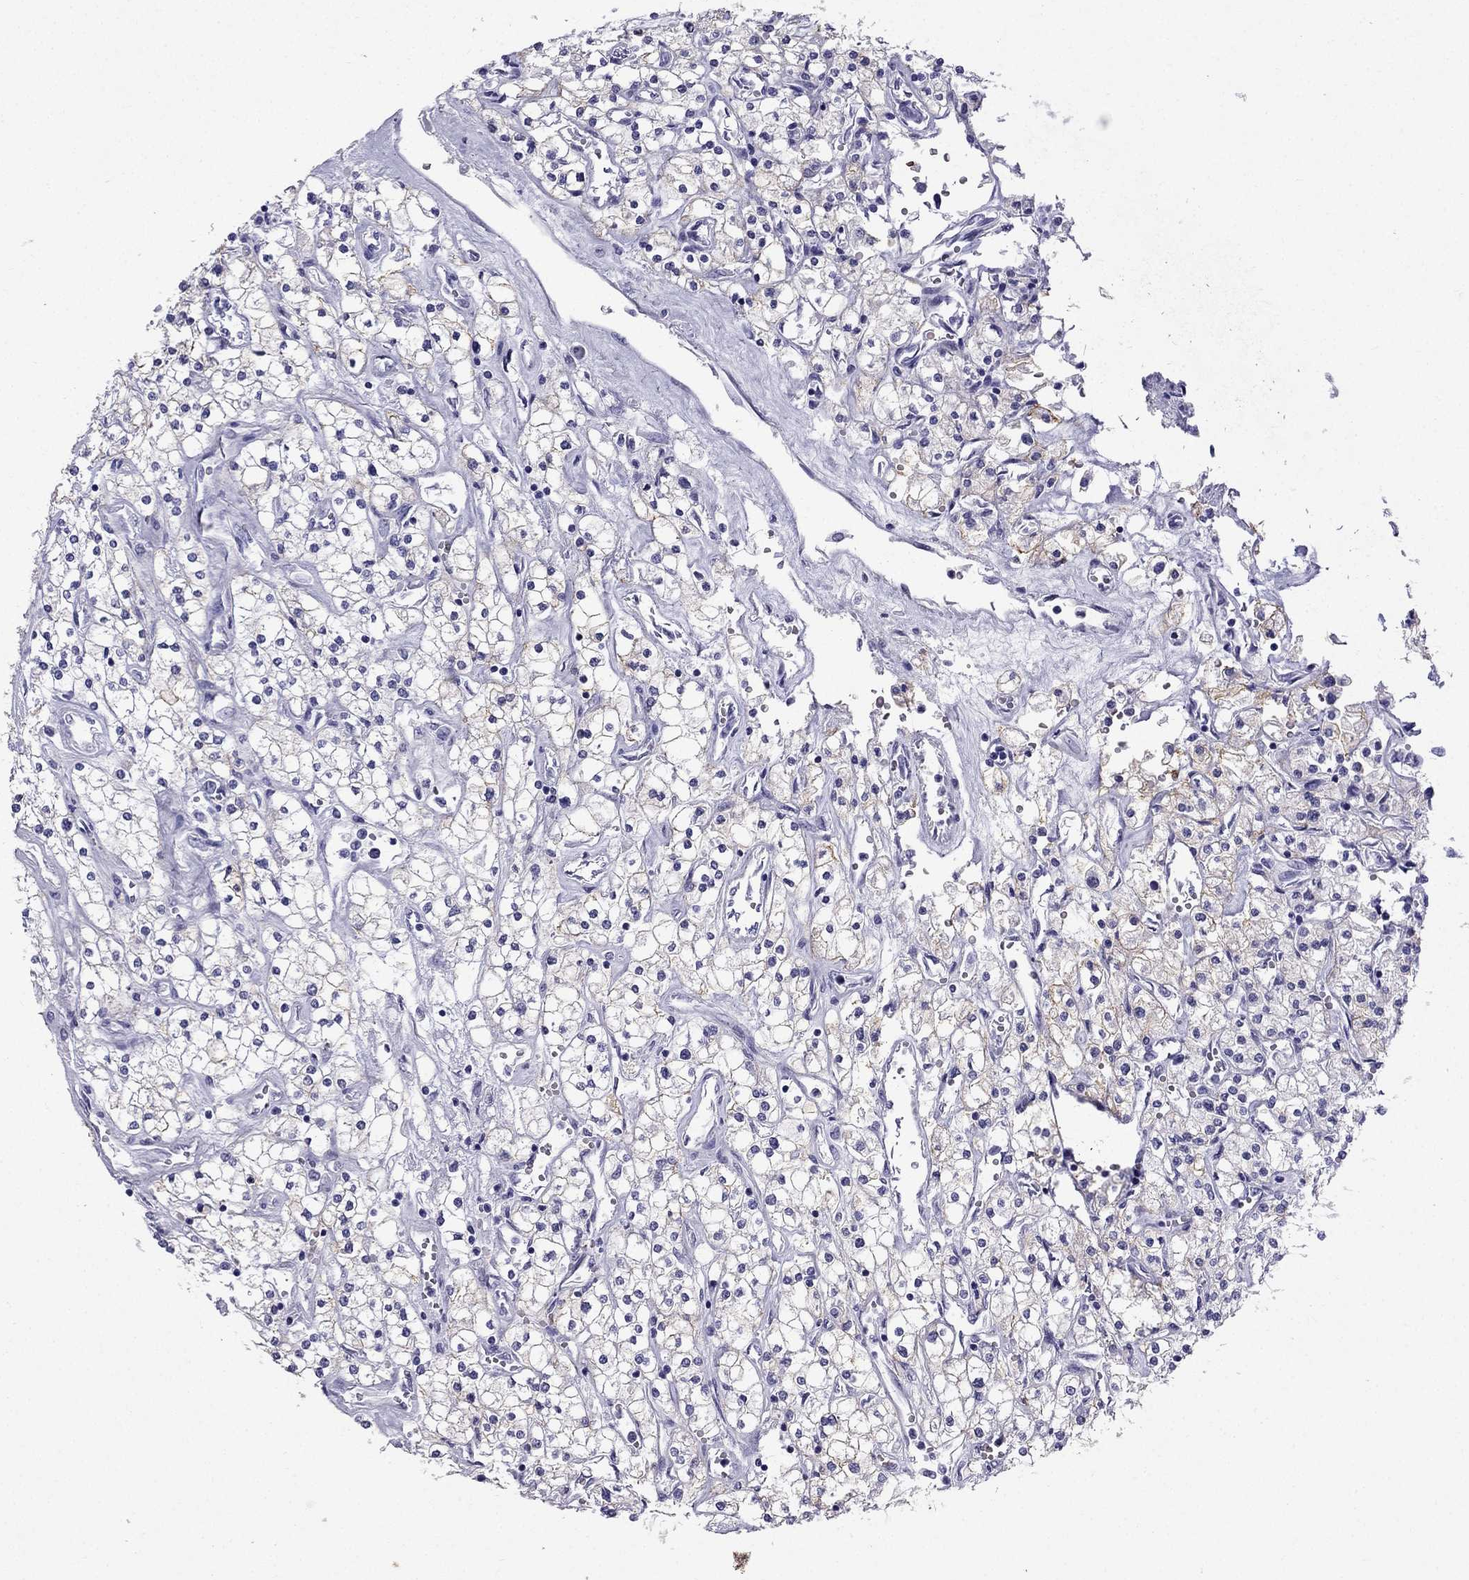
{"staining": {"intensity": "weak", "quantity": "<25%", "location": "cytoplasmic/membranous"}, "tissue": "renal cancer", "cell_type": "Tumor cells", "image_type": "cancer", "snomed": [{"axis": "morphology", "description": "Adenocarcinoma, NOS"}, {"axis": "topography", "description": "Kidney"}], "caption": "This photomicrograph is of renal adenocarcinoma stained with IHC to label a protein in brown with the nuclei are counter-stained blue. There is no staining in tumor cells.", "gene": "GJA8", "patient": {"sex": "male", "age": 80}}